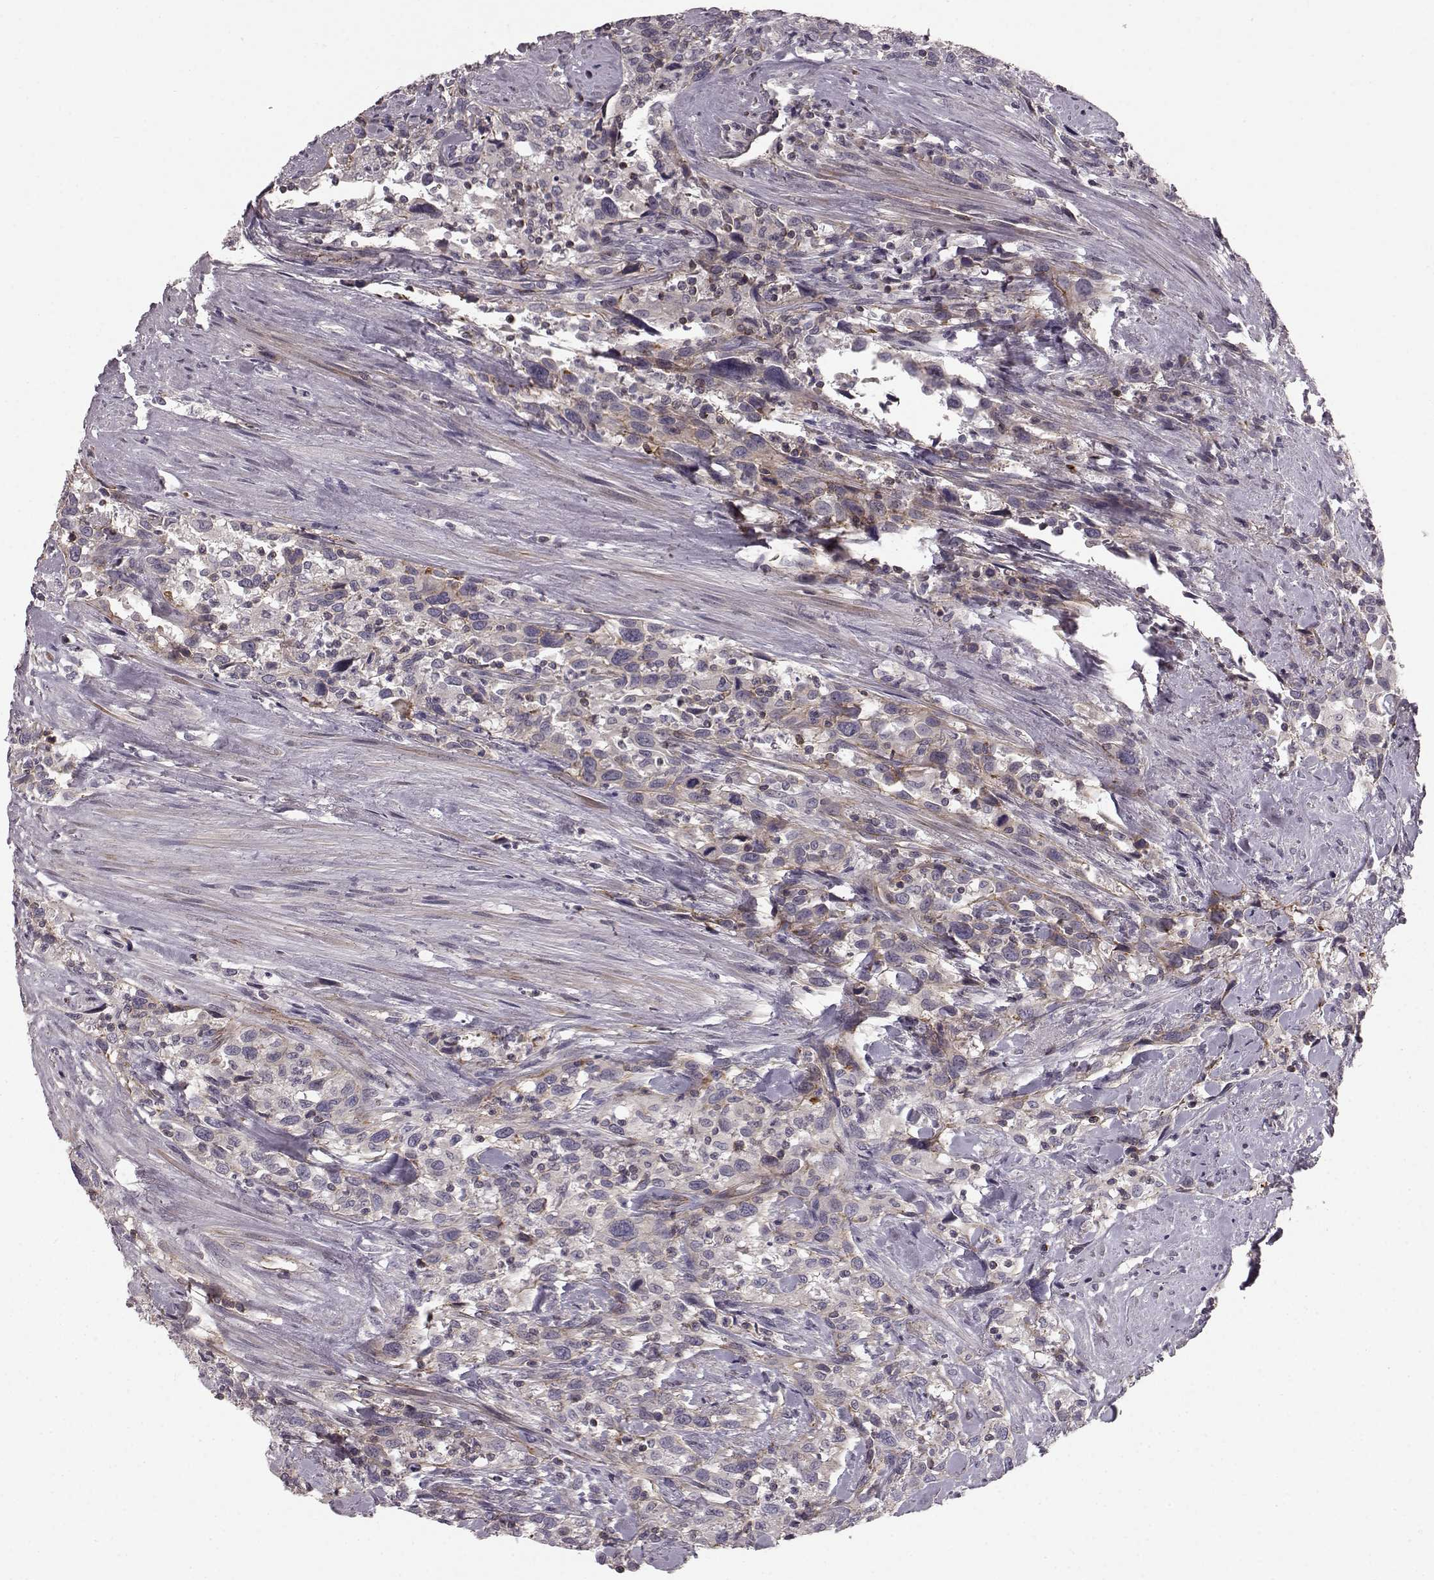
{"staining": {"intensity": "negative", "quantity": "none", "location": "none"}, "tissue": "urothelial cancer", "cell_type": "Tumor cells", "image_type": "cancer", "snomed": [{"axis": "morphology", "description": "Urothelial carcinoma, NOS"}, {"axis": "morphology", "description": "Urothelial carcinoma, High grade"}, {"axis": "topography", "description": "Urinary bladder"}], "caption": "High power microscopy image of an immunohistochemistry micrograph of urothelial carcinoma (high-grade), revealing no significant staining in tumor cells.", "gene": "SLC22A18", "patient": {"sex": "female", "age": 64}}